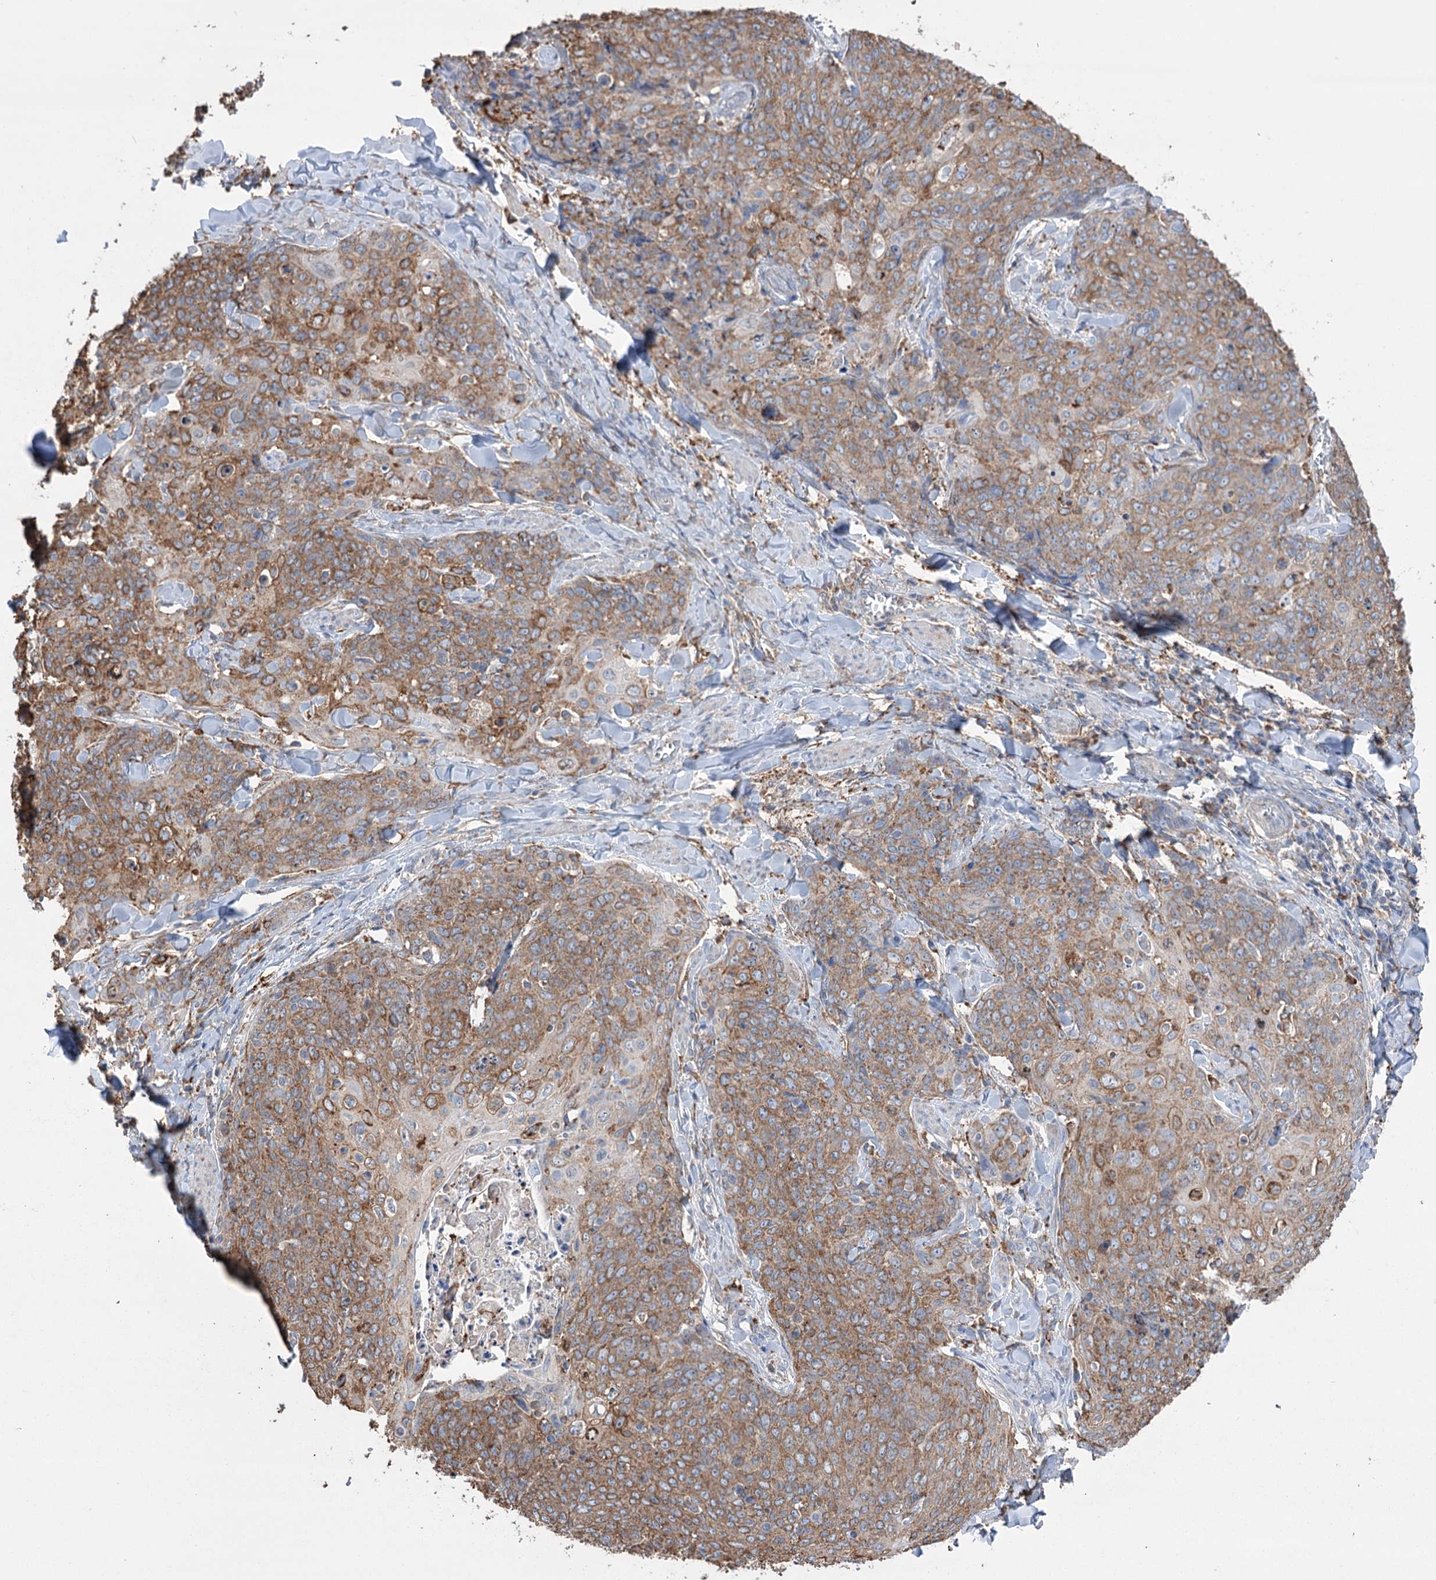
{"staining": {"intensity": "moderate", "quantity": ">75%", "location": "cytoplasmic/membranous"}, "tissue": "skin cancer", "cell_type": "Tumor cells", "image_type": "cancer", "snomed": [{"axis": "morphology", "description": "Squamous cell carcinoma, NOS"}, {"axis": "topography", "description": "Skin"}, {"axis": "topography", "description": "Vulva"}], "caption": "Moderate cytoplasmic/membranous staining for a protein is seen in approximately >75% of tumor cells of squamous cell carcinoma (skin) using IHC.", "gene": "TRIM71", "patient": {"sex": "female", "age": 85}}